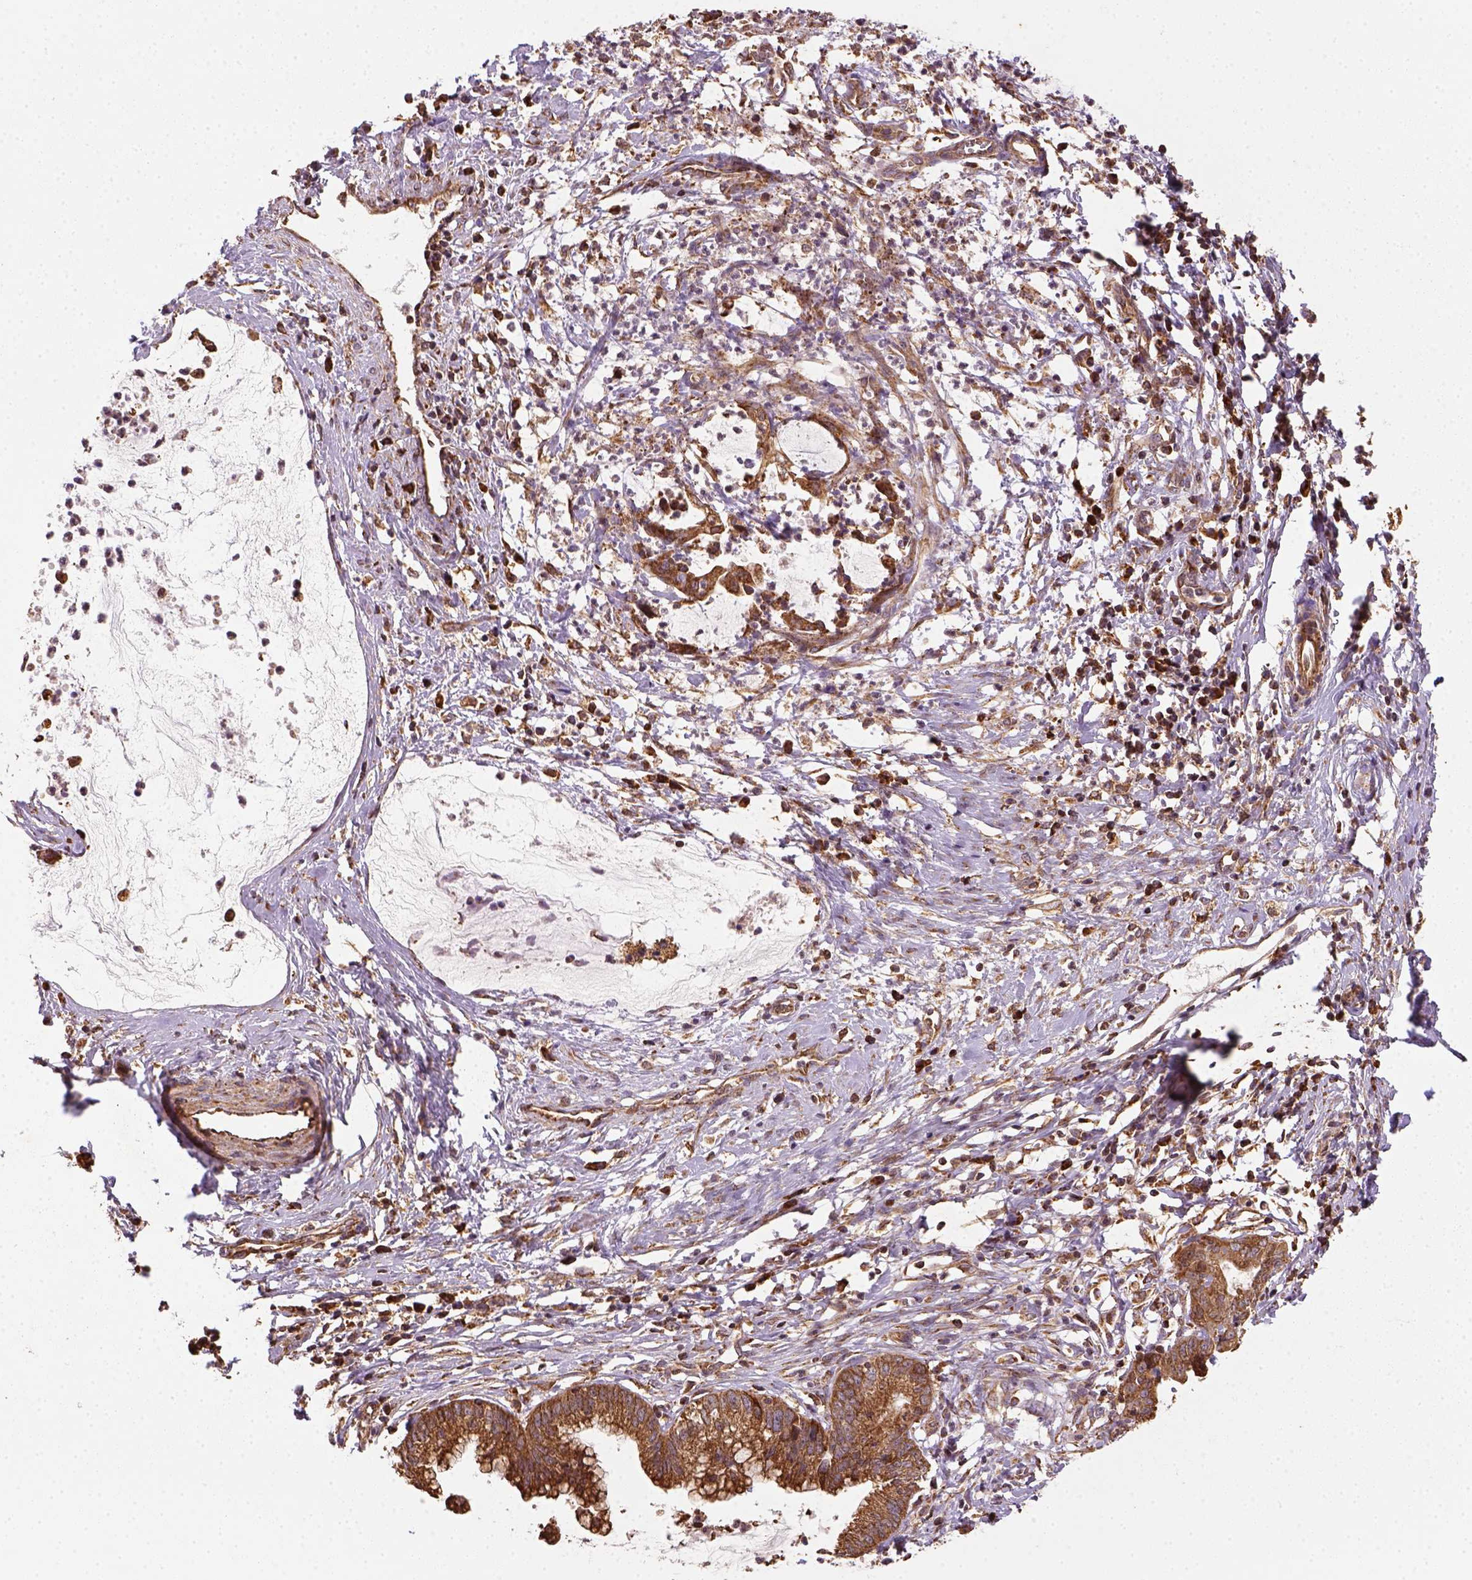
{"staining": {"intensity": "moderate", "quantity": ">75%", "location": "cytoplasmic/membranous"}, "tissue": "cervical cancer", "cell_type": "Tumor cells", "image_type": "cancer", "snomed": [{"axis": "morphology", "description": "Normal tissue, NOS"}, {"axis": "morphology", "description": "Adenocarcinoma, NOS"}, {"axis": "topography", "description": "Cervix"}], "caption": "Cervical cancer (adenocarcinoma) stained with a brown dye shows moderate cytoplasmic/membranous positive expression in about >75% of tumor cells.", "gene": "MAPK8IP3", "patient": {"sex": "female", "age": 38}}